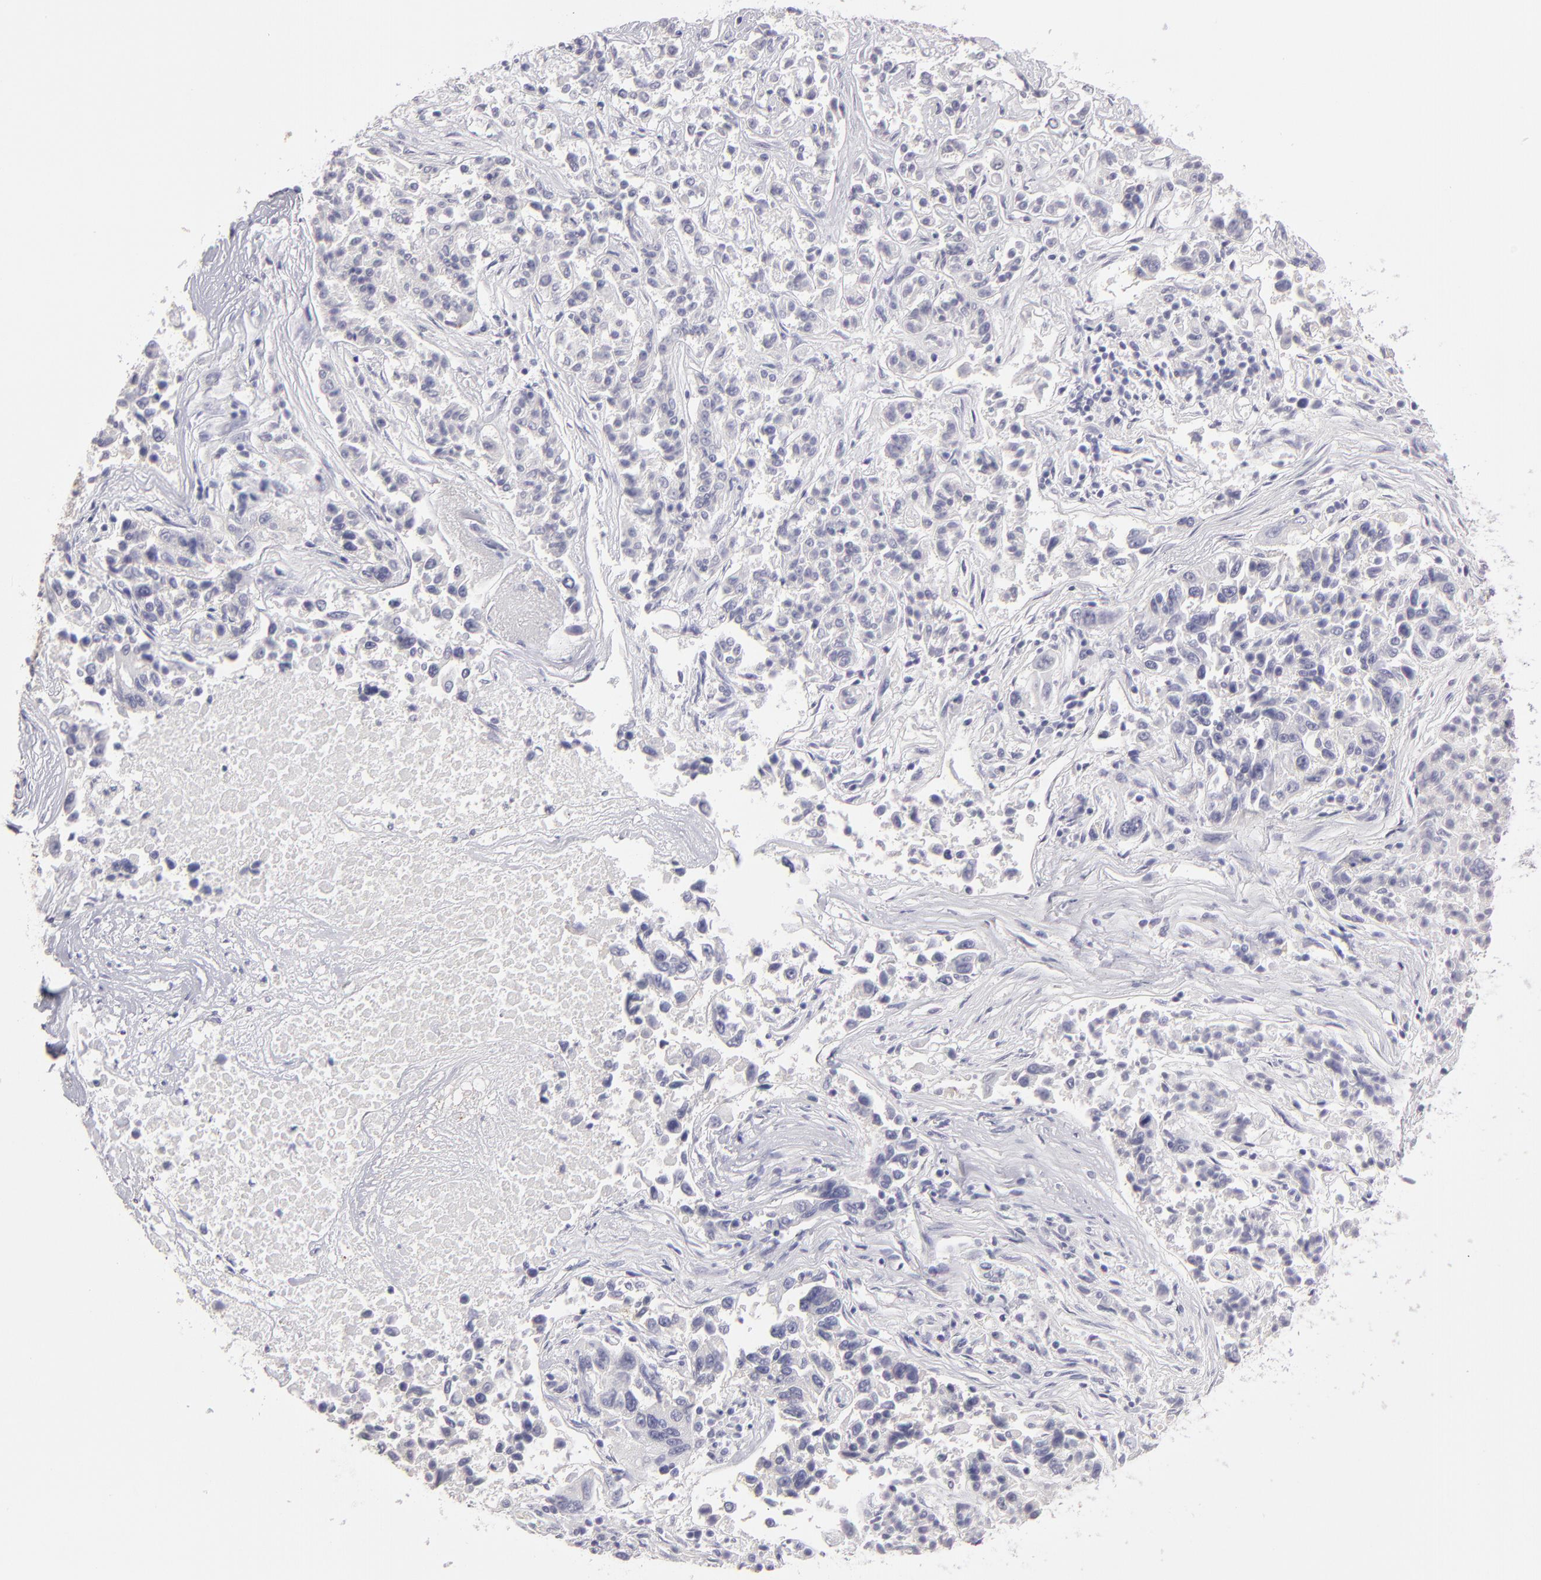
{"staining": {"intensity": "negative", "quantity": "none", "location": "none"}, "tissue": "lung cancer", "cell_type": "Tumor cells", "image_type": "cancer", "snomed": [{"axis": "morphology", "description": "Adenocarcinoma, NOS"}, {"axis": "topography", "description": "Lung"}], "caption": "Image shows no significant protein positivity in tumor cells of lung adenocarcinoma.", "gene": "ABCC4", "patient": {"sex": "male", "age": 84}}